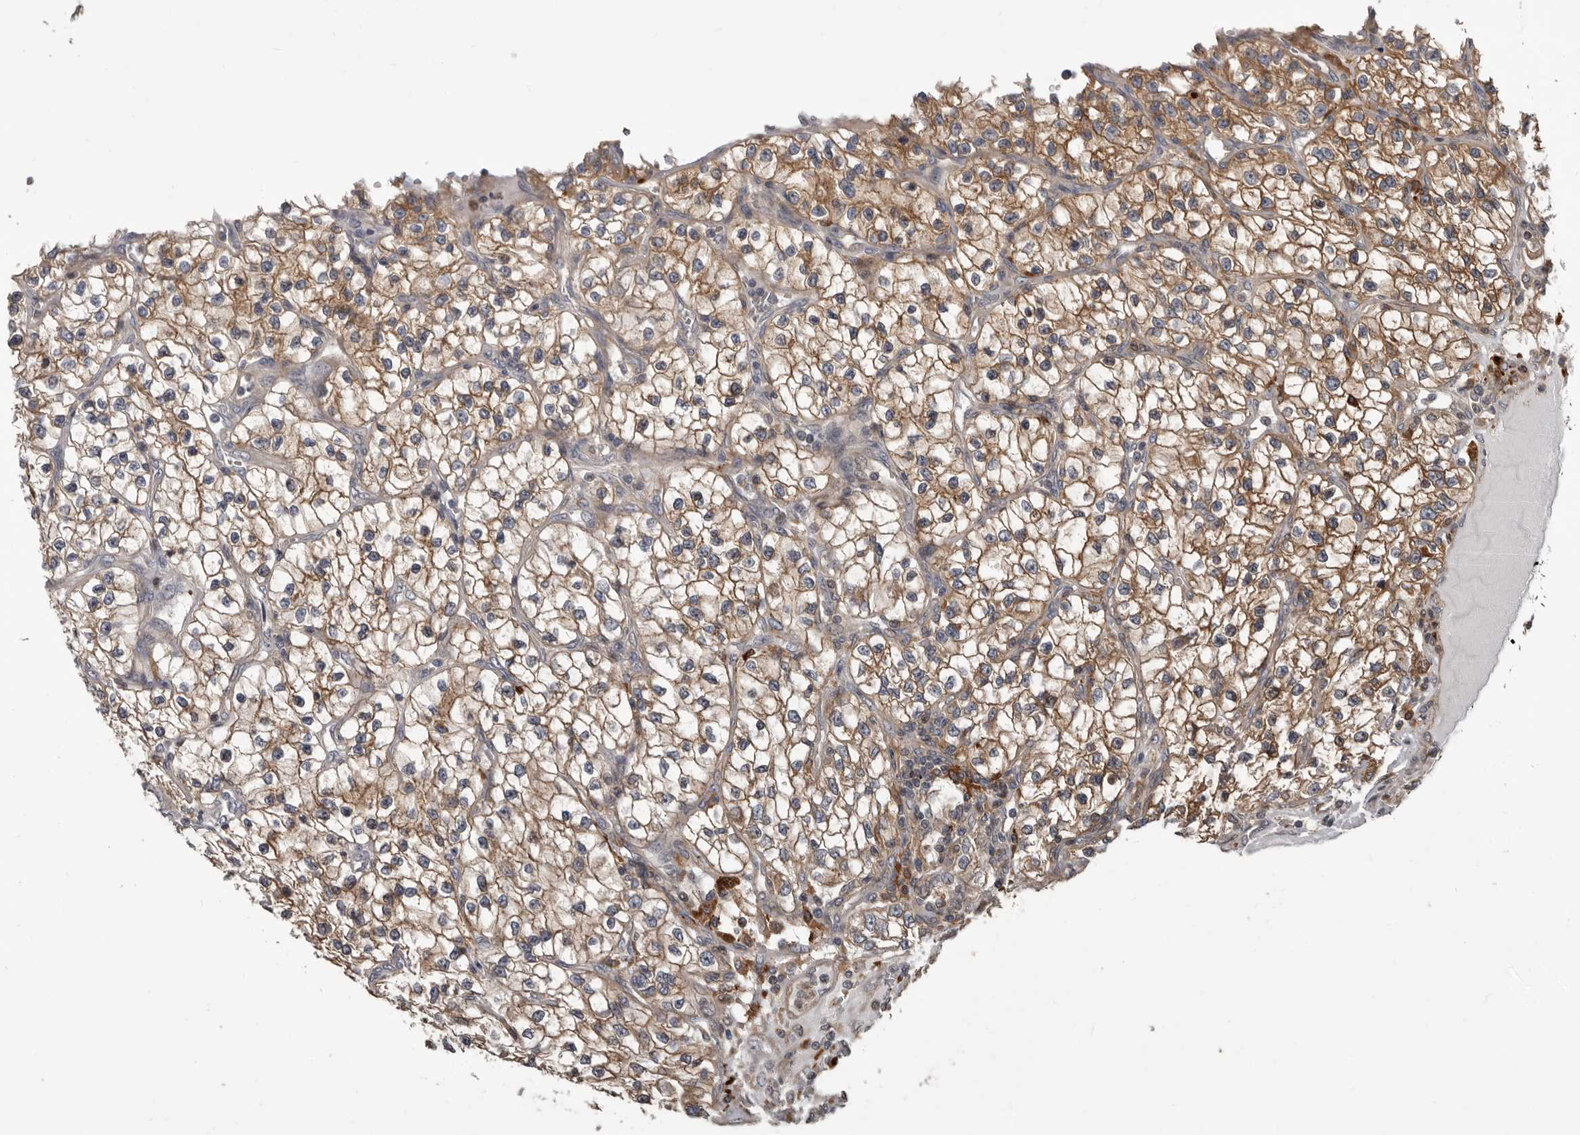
{"staining": {"intensity": "weak", "quantity": ">75%", "location": "cytoplasmic/membranous"}, "tissue": "renal cancer", "cell_type": "Tumor cells", "image_type": "cancer", "snomed": [{"axis": "morphology", "description": "Adenocarcinoma, NOS"}, {"axis": "topography", "description": "Kidney"}], "caption": "High-magnification brightfield microscopy of renal cancer stained with DAB (brown) and counterstained with hematoxylin (blue). tumor cells exhibit weak cytoplasmic/membranous expression is present in about>75% of cells.", "gene": "FGFR4", "patient": {"sex": "female", "age": 57}}